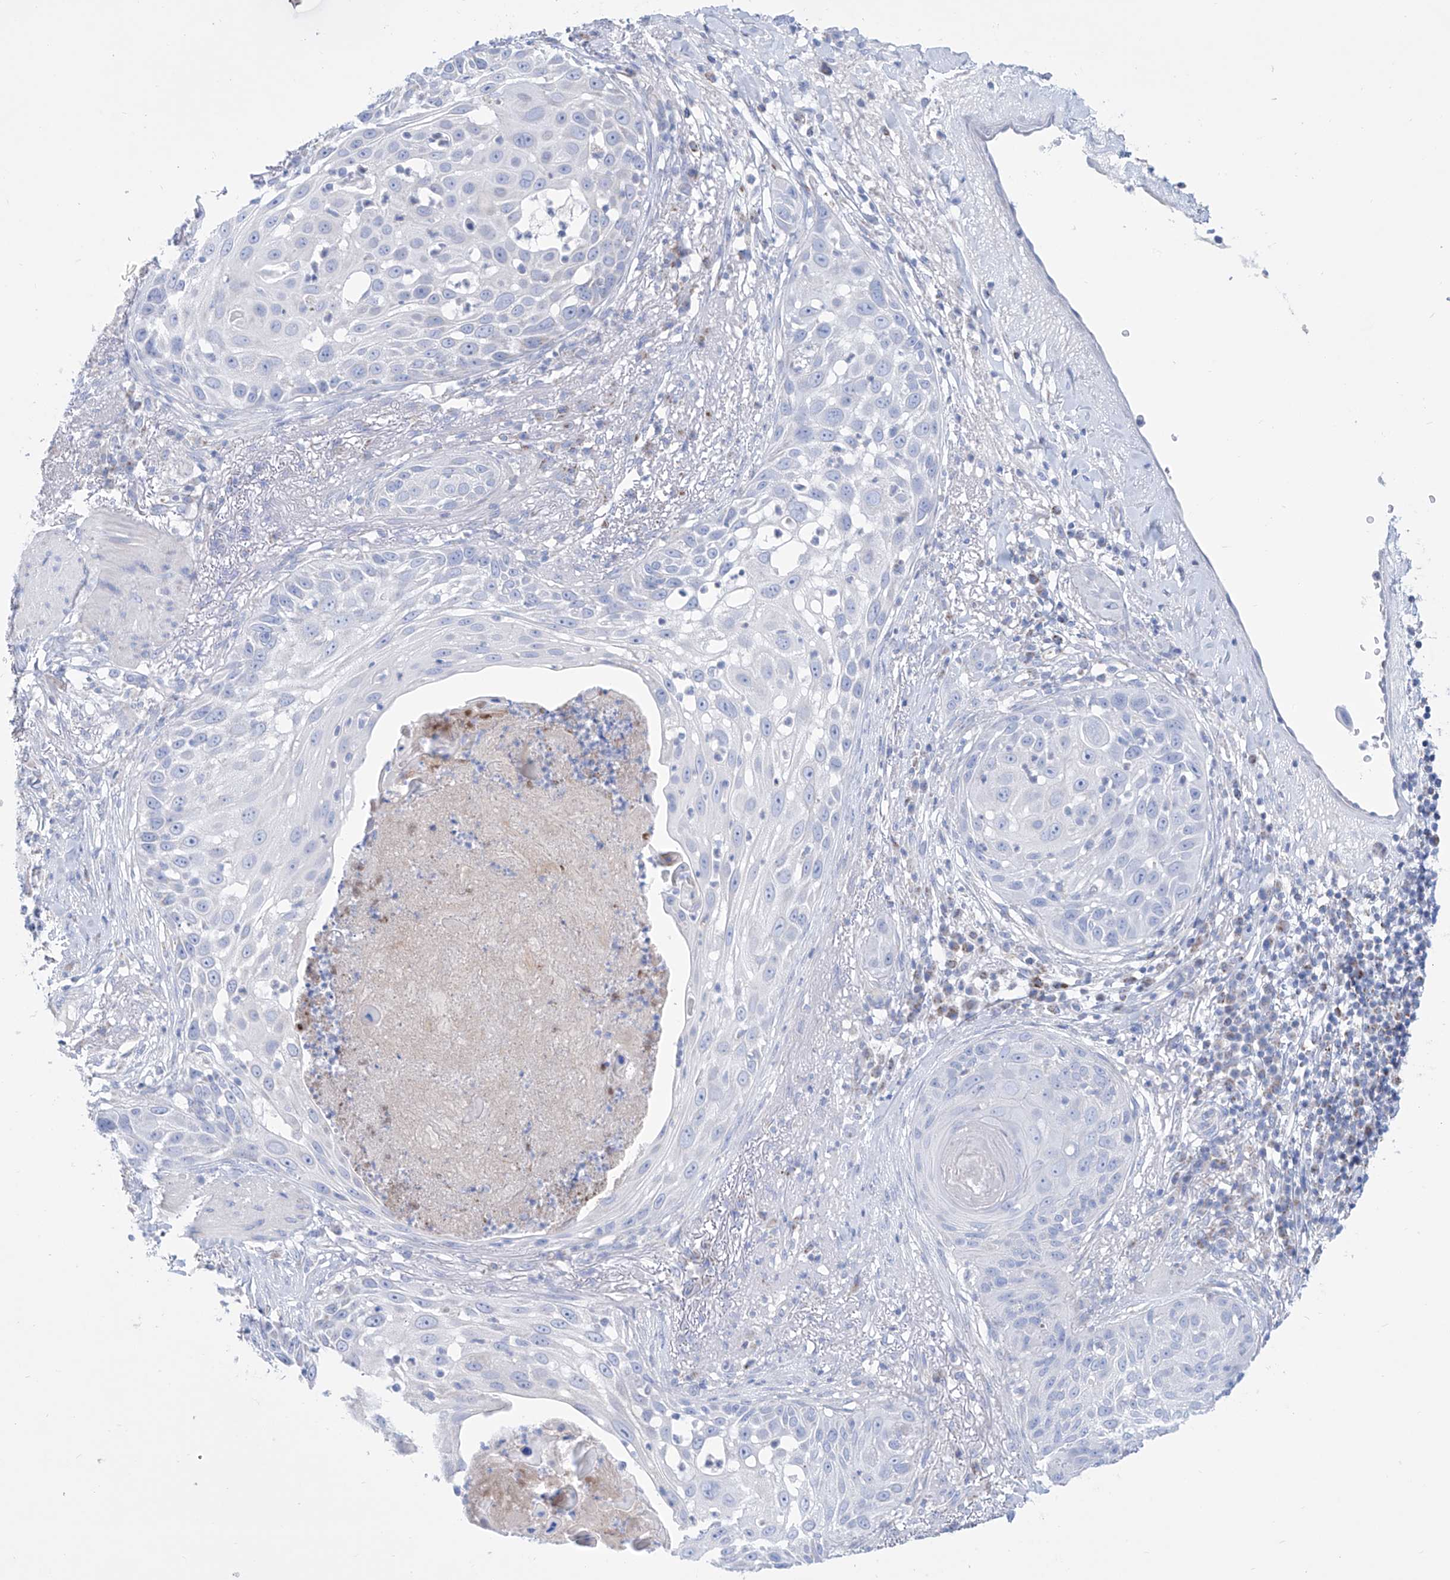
{"staining": {"intensity": "negative", "quantity": "none", "location": "none"}, "tissue": "skin cancer", "cell_type": "Tumor cells", "image_type": "cancer", "snomed": [{"axis": "morphology", "description": "Squamous cell carcinoma, NOS"}, {"axis": "topography", "description": "Skin"}], "caption": "Skin cancer was stained to show a protein in brown. There is no significant positivity in tumor cells. Brightfield microscopy of immunohistochemistry stained with DAB (3,3'-diaminobenzidine) (brown) and hematoxylin (blue), captured at high magnification.", "gene": "ALDH6A1", "patient": {"sex": "female", "age": 44}}